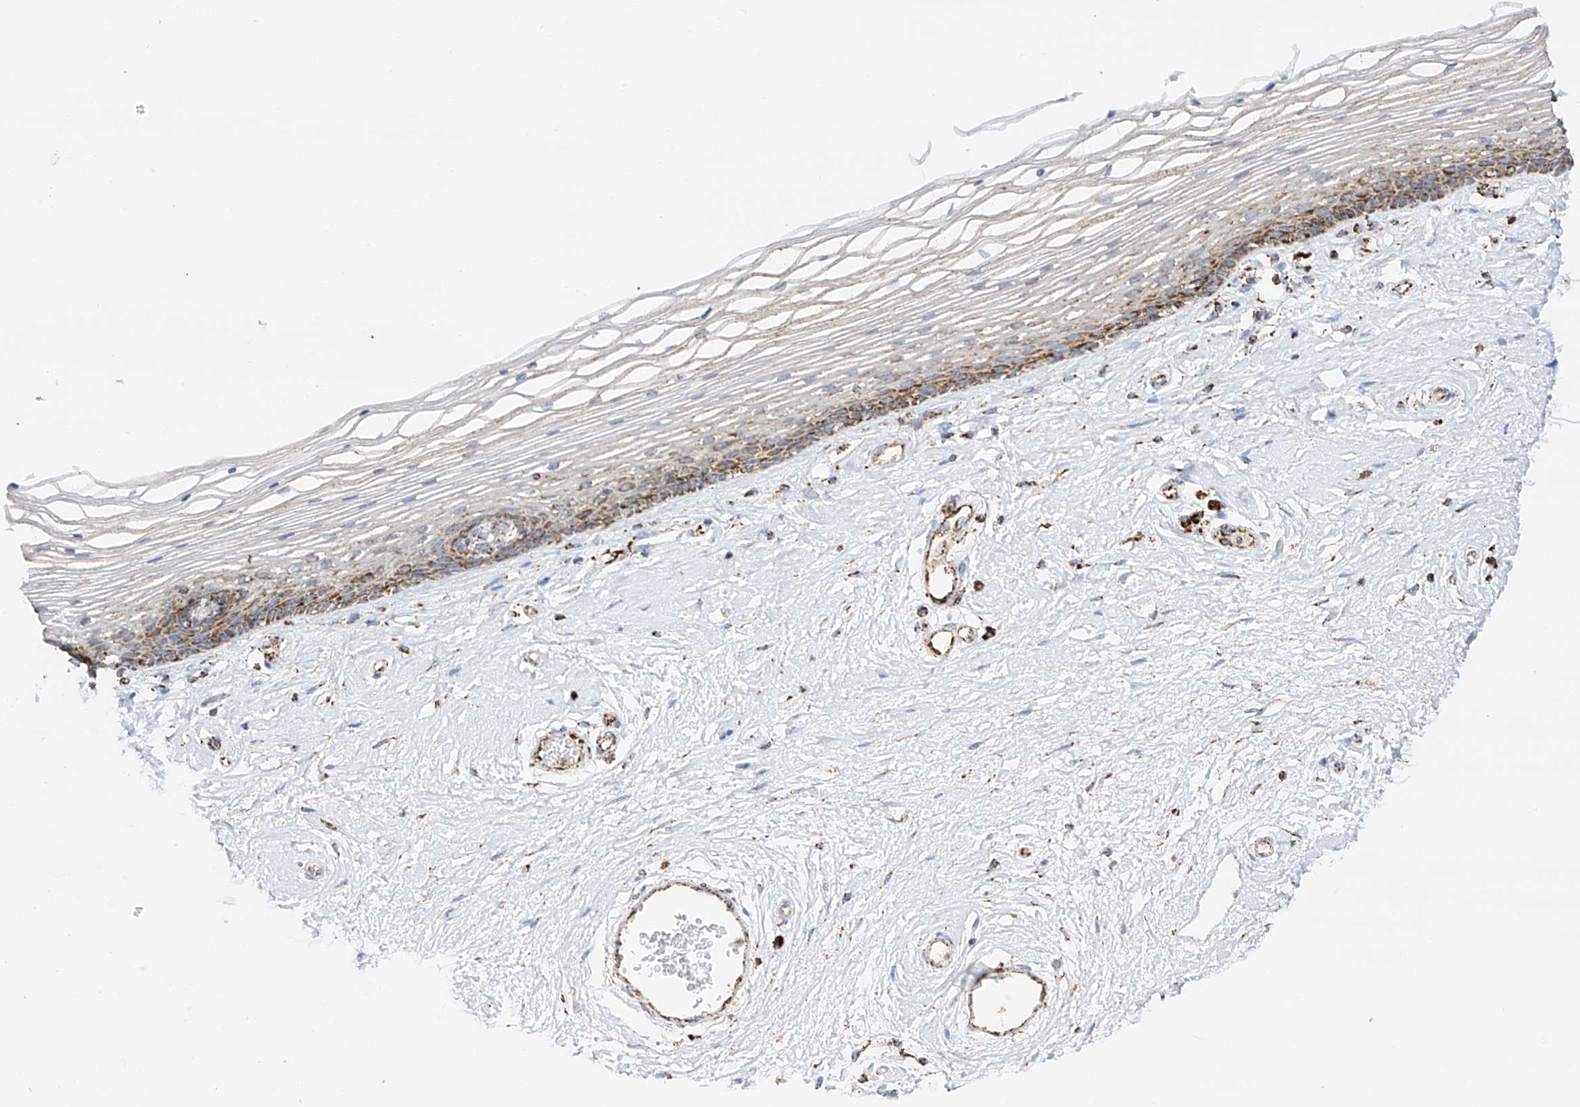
{"staining": {"intensity": "strong", "quantity": "25%-75%", "location": "cytoplasmic/membranous"}, "tissue": "vagina", "cell_type": "Squamous epithelial cells", "image_type": "normal", "snomed": [{"axis": "morphology", "description": "Normal tissue, NOS"}, {"axis": "topography", "description": "Vagina"}], "caption": "Immunohistochemical staining of benign human vagina displays high levels of strong cytoplasmic/membranous expression in approximately 25%-75% of squamous epithelial cells. (DAB (3,3'-diaminobenzidine) IHC with brightfield microscopy, high magnification).", "gene": "TTC27", "patient": {"sex": "female", "age": 46}}